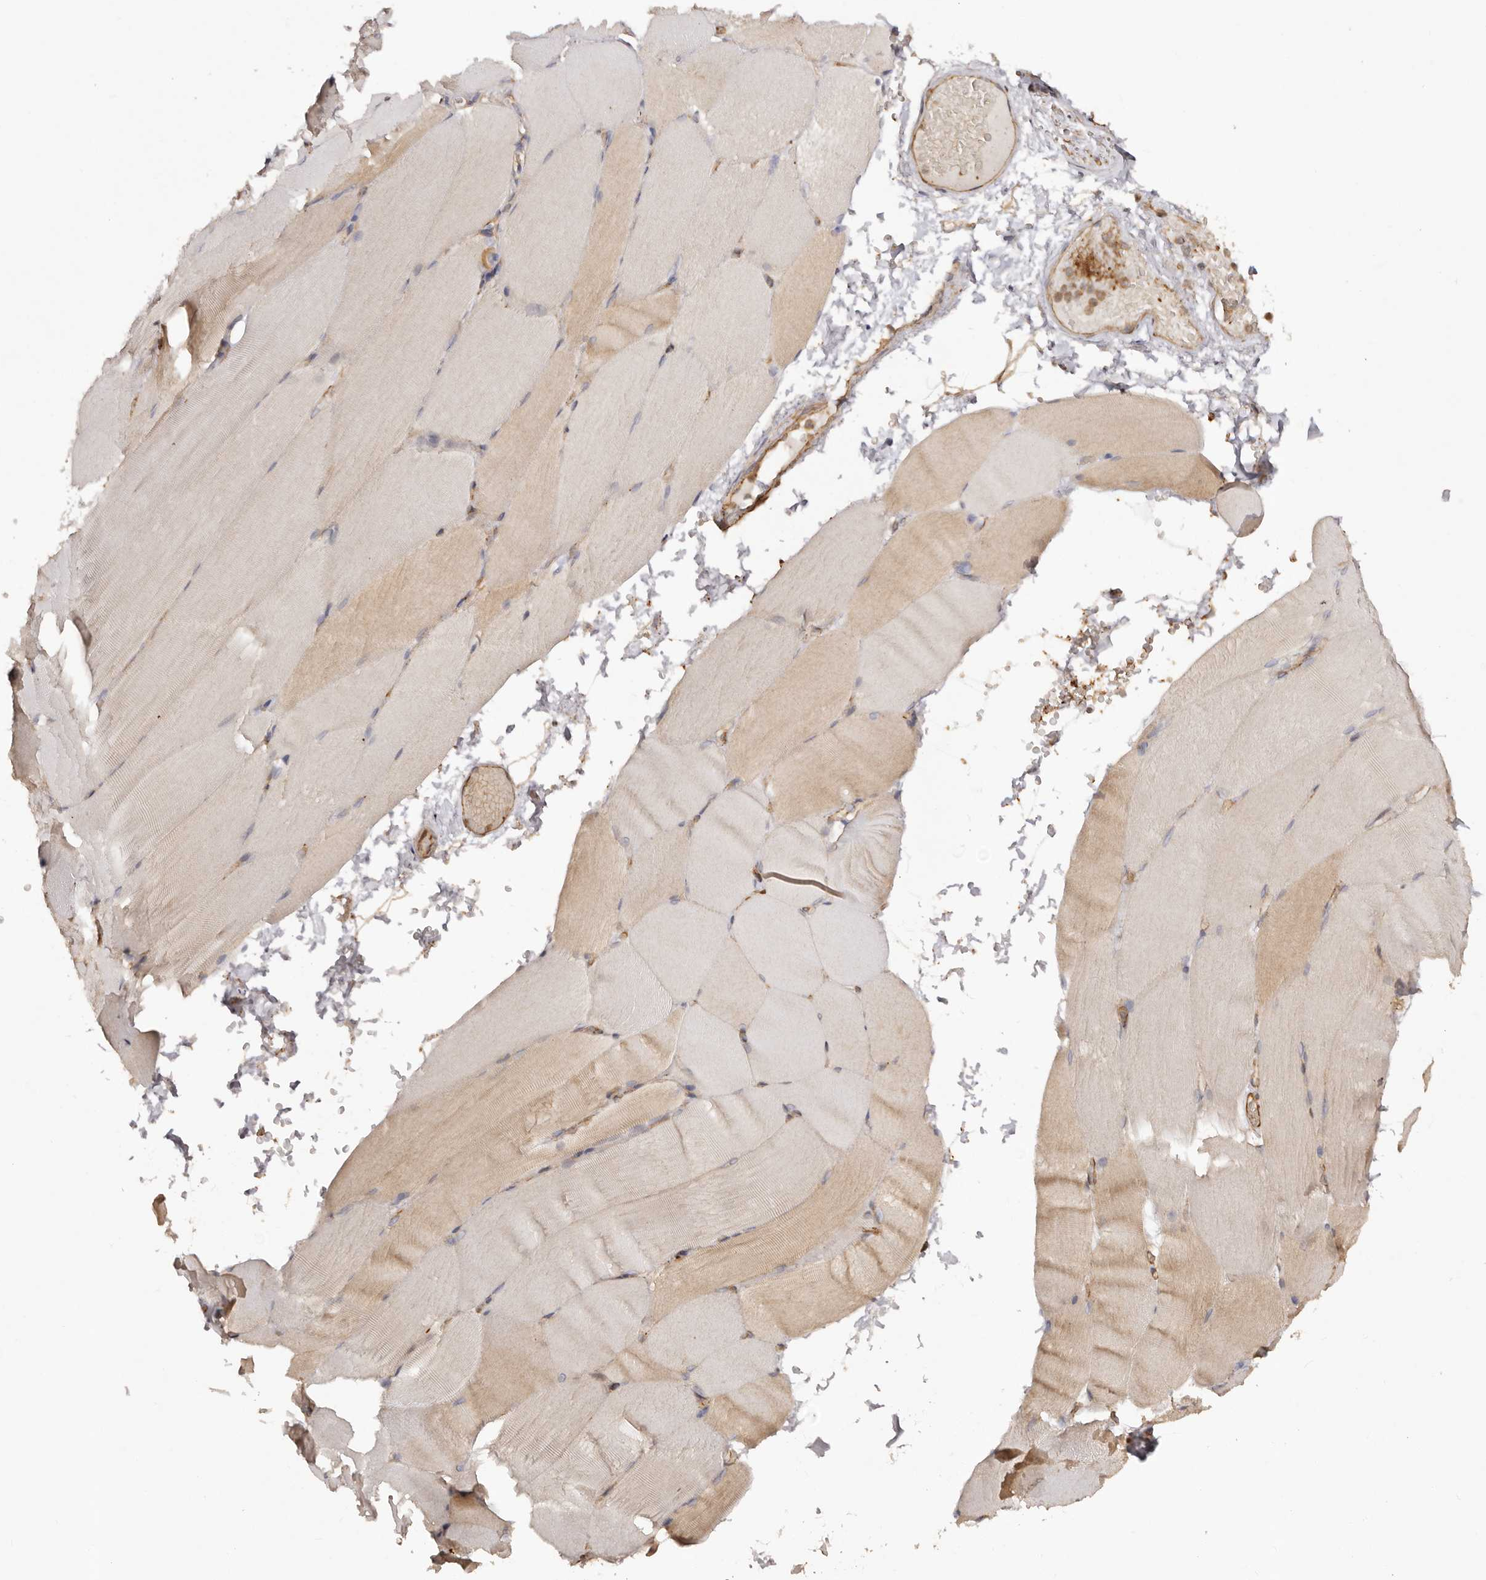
{"staining": {"intensity": "weak", "quantity": "25%-75%", "location": "cytoplasmic/membranous"}, "tissue": "skeletal muscle", "cell_type": "Myocytes", "image_type": "normal", "snomed": [{"axis": "morphology", "description": "Normal tissue, NOS"}, {"axis": "topography", "description": "Skeletal muscle"}, {"axis": "topography", "description": "Parathyroid gland"}], "caption": "Immunohistochemical staining of benign skeletal muscle demonstrates 25%-75% levels of weak cytoplasmic/membranous protein positivity in about 25%-75% of myocytes. (IHC, brightfield microscopy, high magnification).", "gene": "RPS6", "patient": {"sex": "female", "age": 37}}